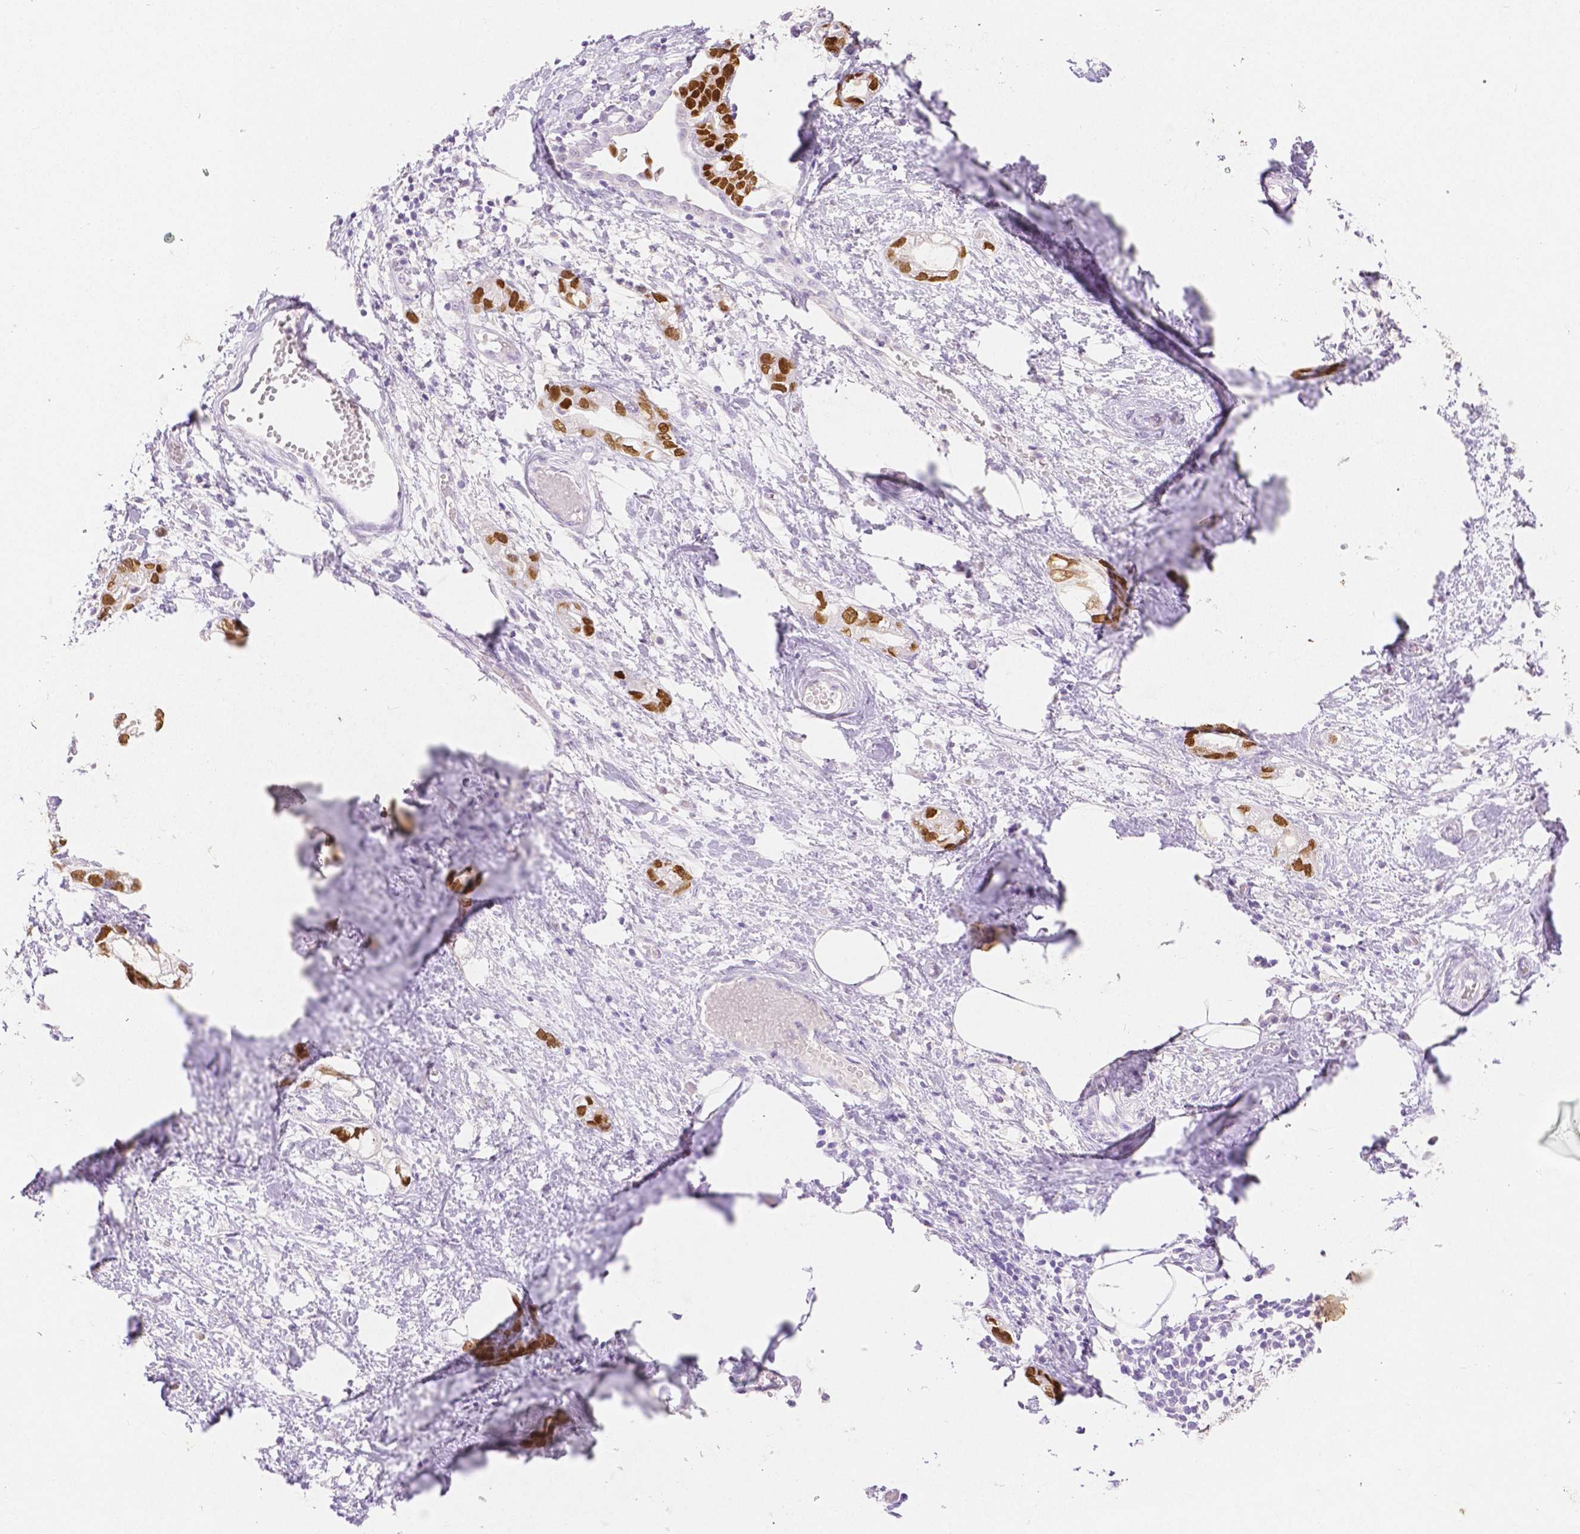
{"staining": {"intensity": "strong", "quantity": ">75%", "location": "nuclear"}, "tissue": "stomach cancer", "cell_type": "Tumor cells", "image_type": "cancer", "snomed": [{"axis": "morphology", "description": "Adenocarcinoma, NOS"}, {"axis": "topography", "description": "Stomach"}], "caption": "Immunohistochemical staining of human stomach cancer exhibits high levels of strong nuclear protein expression in about >75% of tumor cells.", "gene": "HNF1B", "patient": {"sex": "male", "age": 55}}